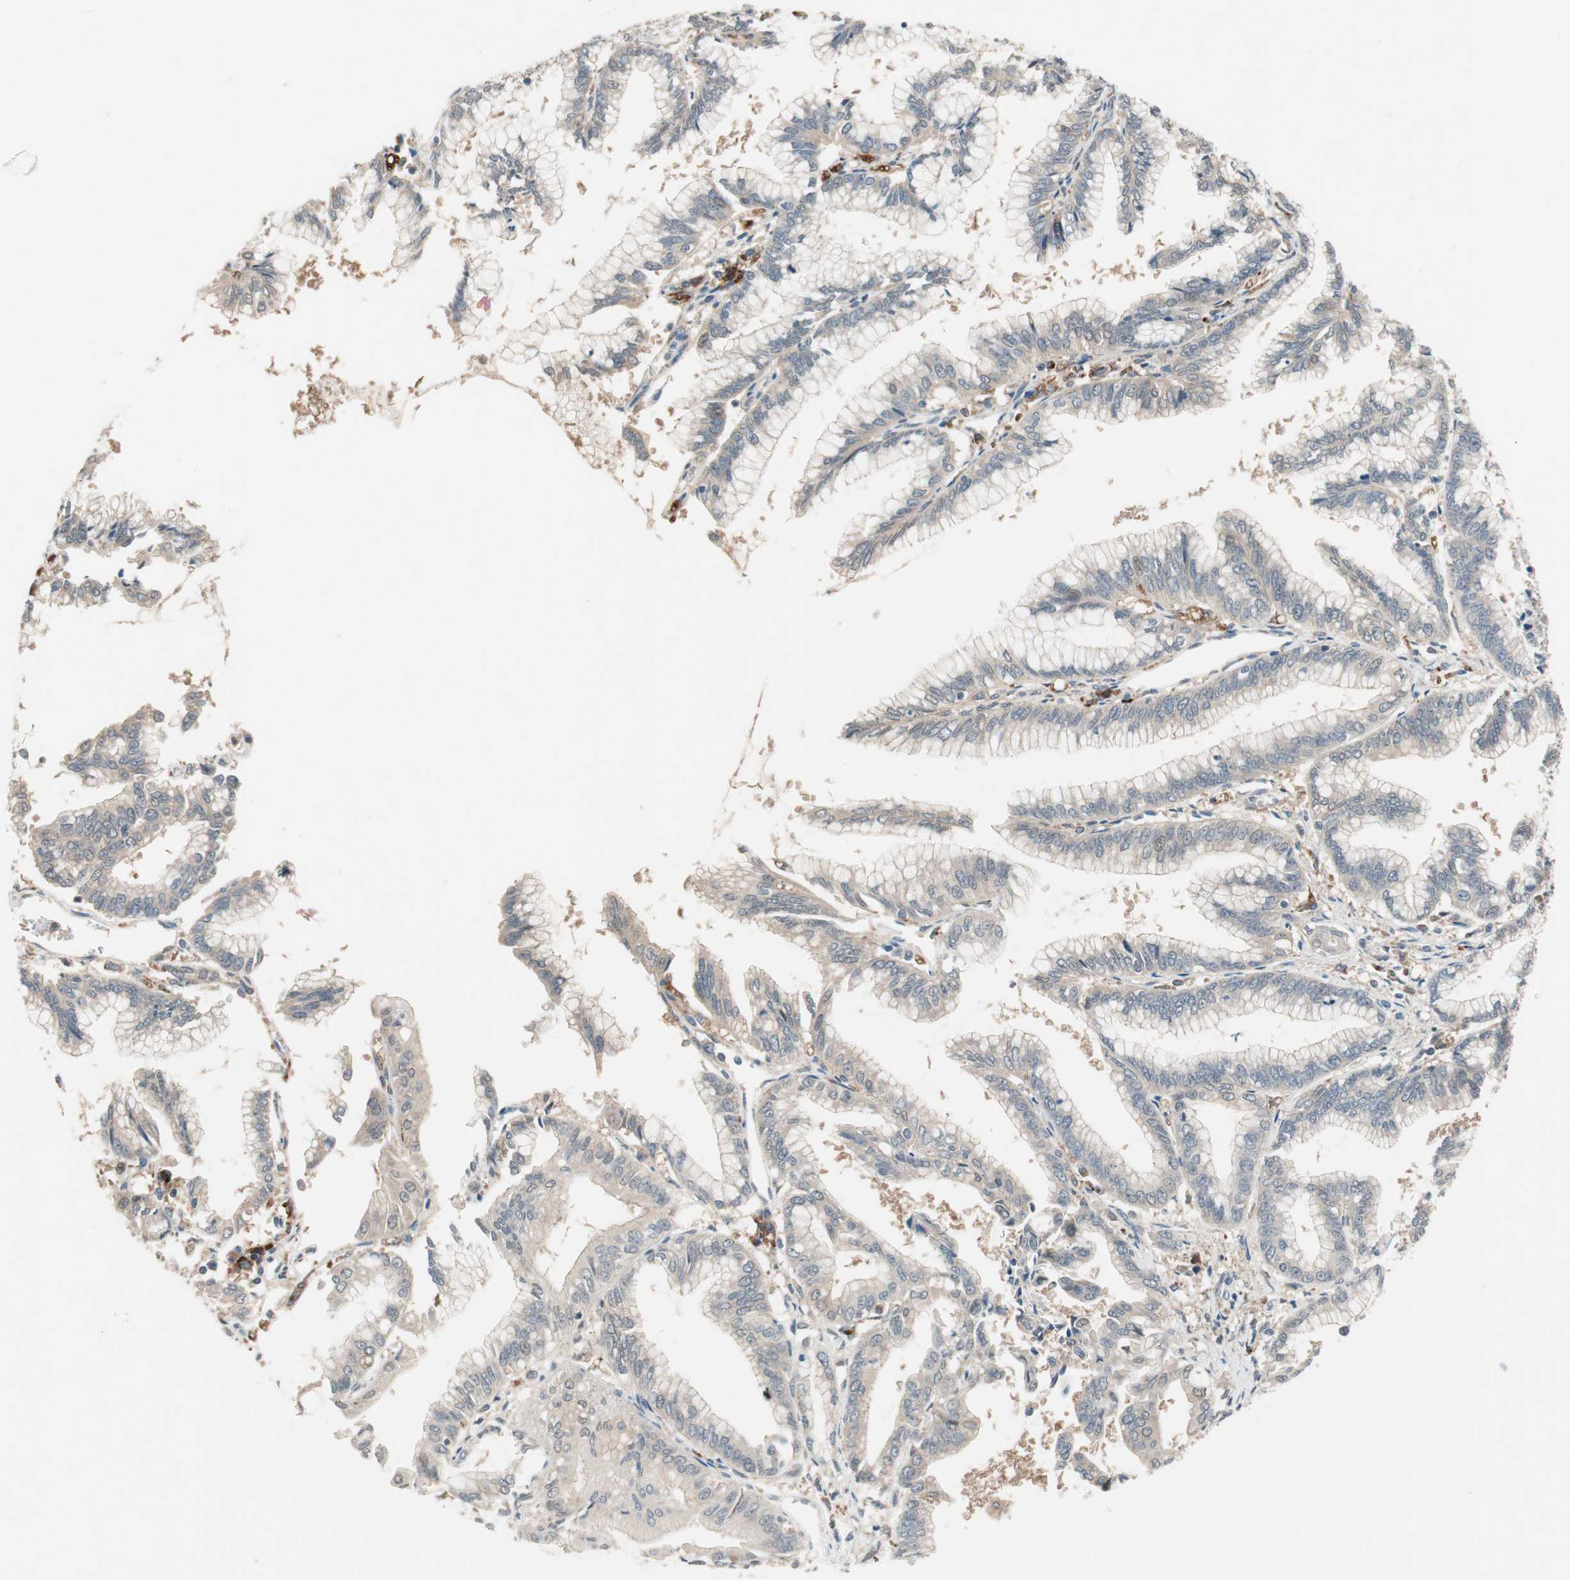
{"staining": {"intensity": "weak", "quantity": "25%-75%", "location": "cytoplasmic/membranous"}, "tissue": "pancreatic cancer", "cell_type": "Tumor cells", "image_type": "cancer", "snomed": [{"axis": "morphology", "description": "Adenocarcinoma, NOS"}, {"axis": "topography", "description": "Pancreas"}], "caption": "The photomicrograph shows staining of pancreatic adenocarcinoma, revealing weak cytoplasmic/membranous protein expression (brown color) within tumor cells.", "gene": "PIK3R3", "patient": {"sex": "female", "age": 64}}